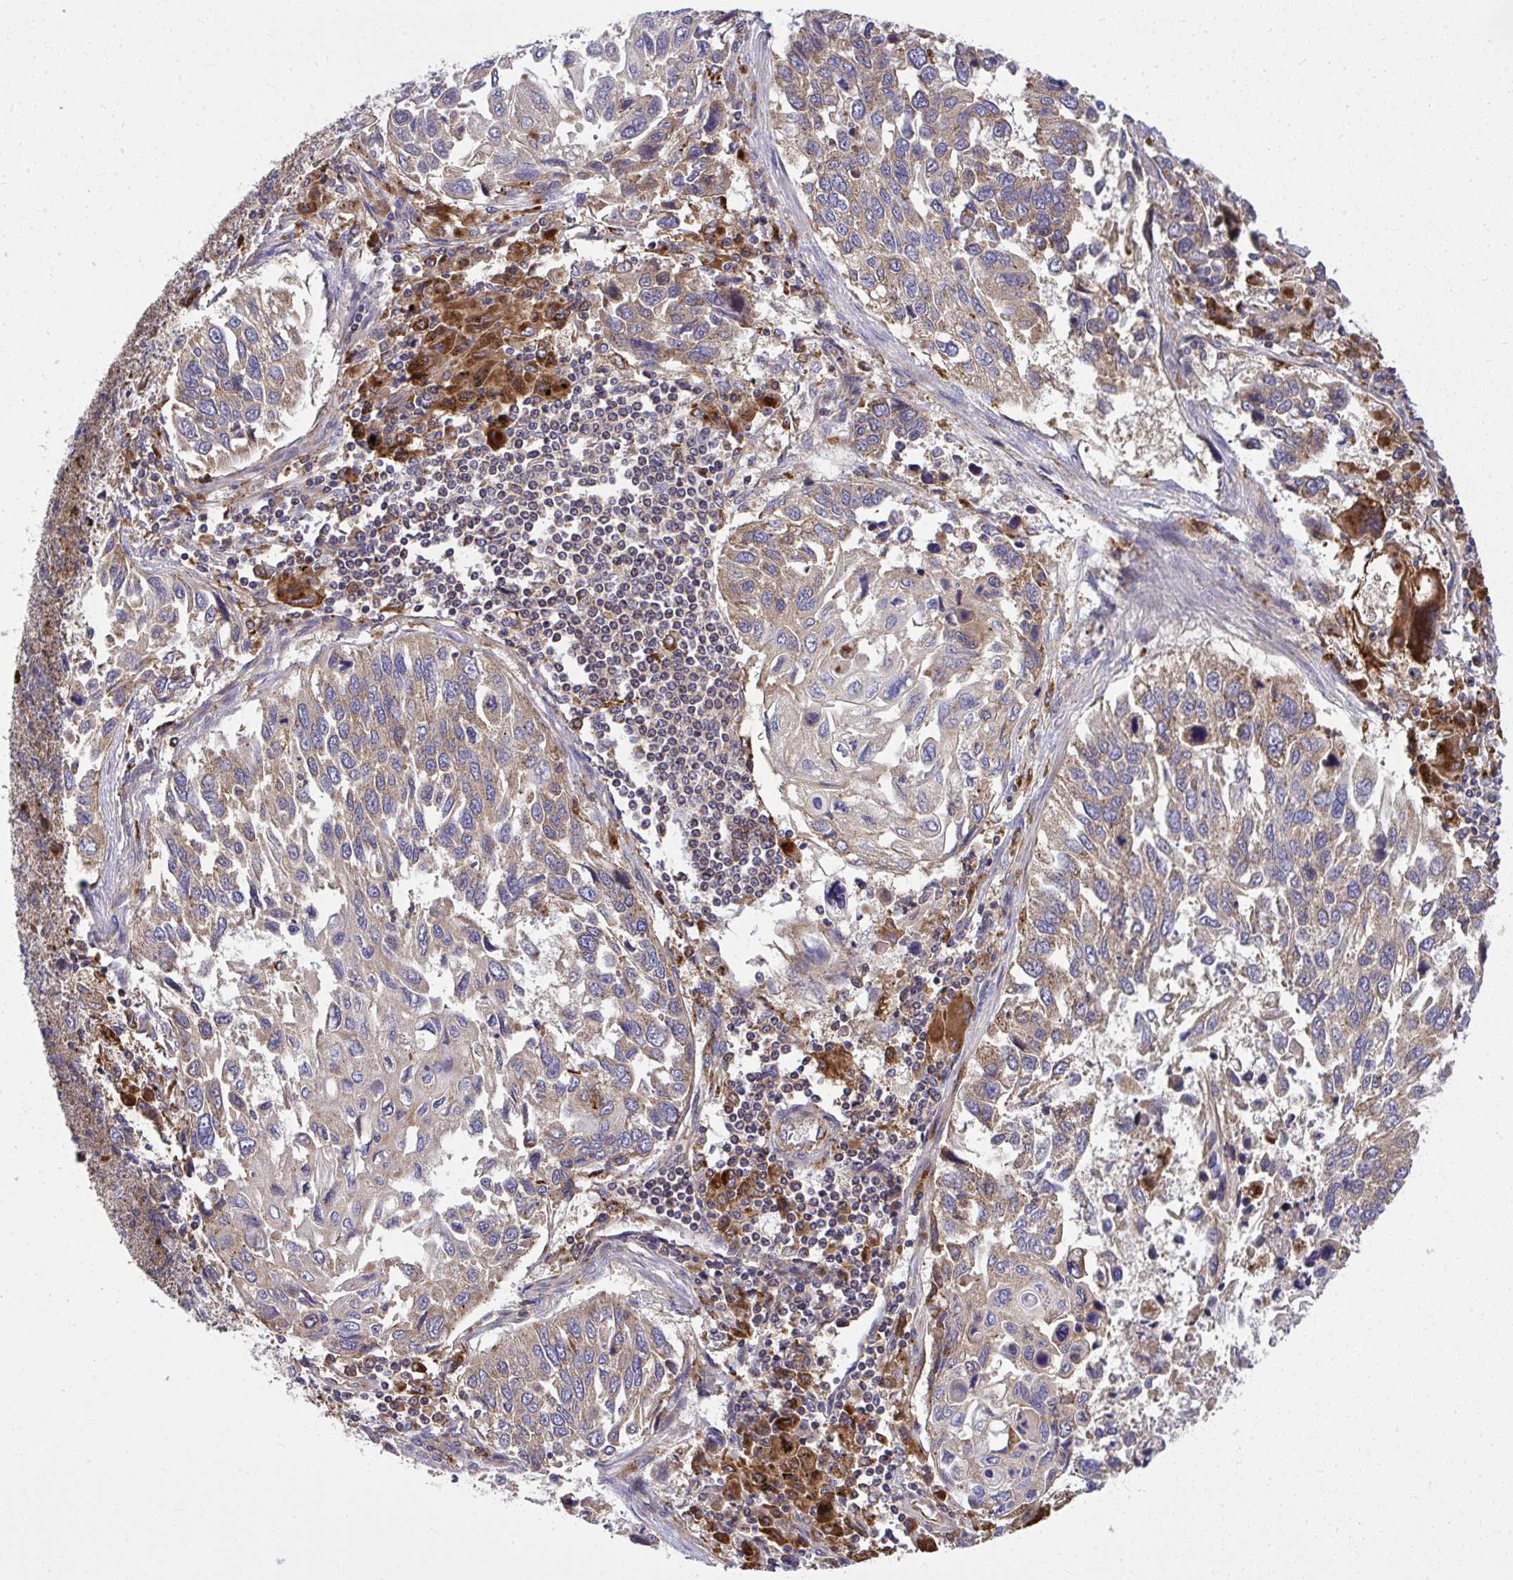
{"staining": {"intensity": "weak", "quantity": ">75%", "location": "cytoplasmic/membranous"}, "tissue": "lung cancer", "cell_type": "Tumor cells", "image_type": "cancer", "snomed": [{"axis": "morphology", "description": "Squamous cell carcinoma, NOS"}, {"axis": "topography", "description": "Lung"}], "caption": "Immunohistochemistry (IHC) (DAB) staining of human lung cancer (squamous cell carcinoma) shows weak cytoplasmic/membranous protein positivity in approximately >75% of tumor cells.", "gene": "PAIP2", "patient": {"sex": "male", "age": 62}}